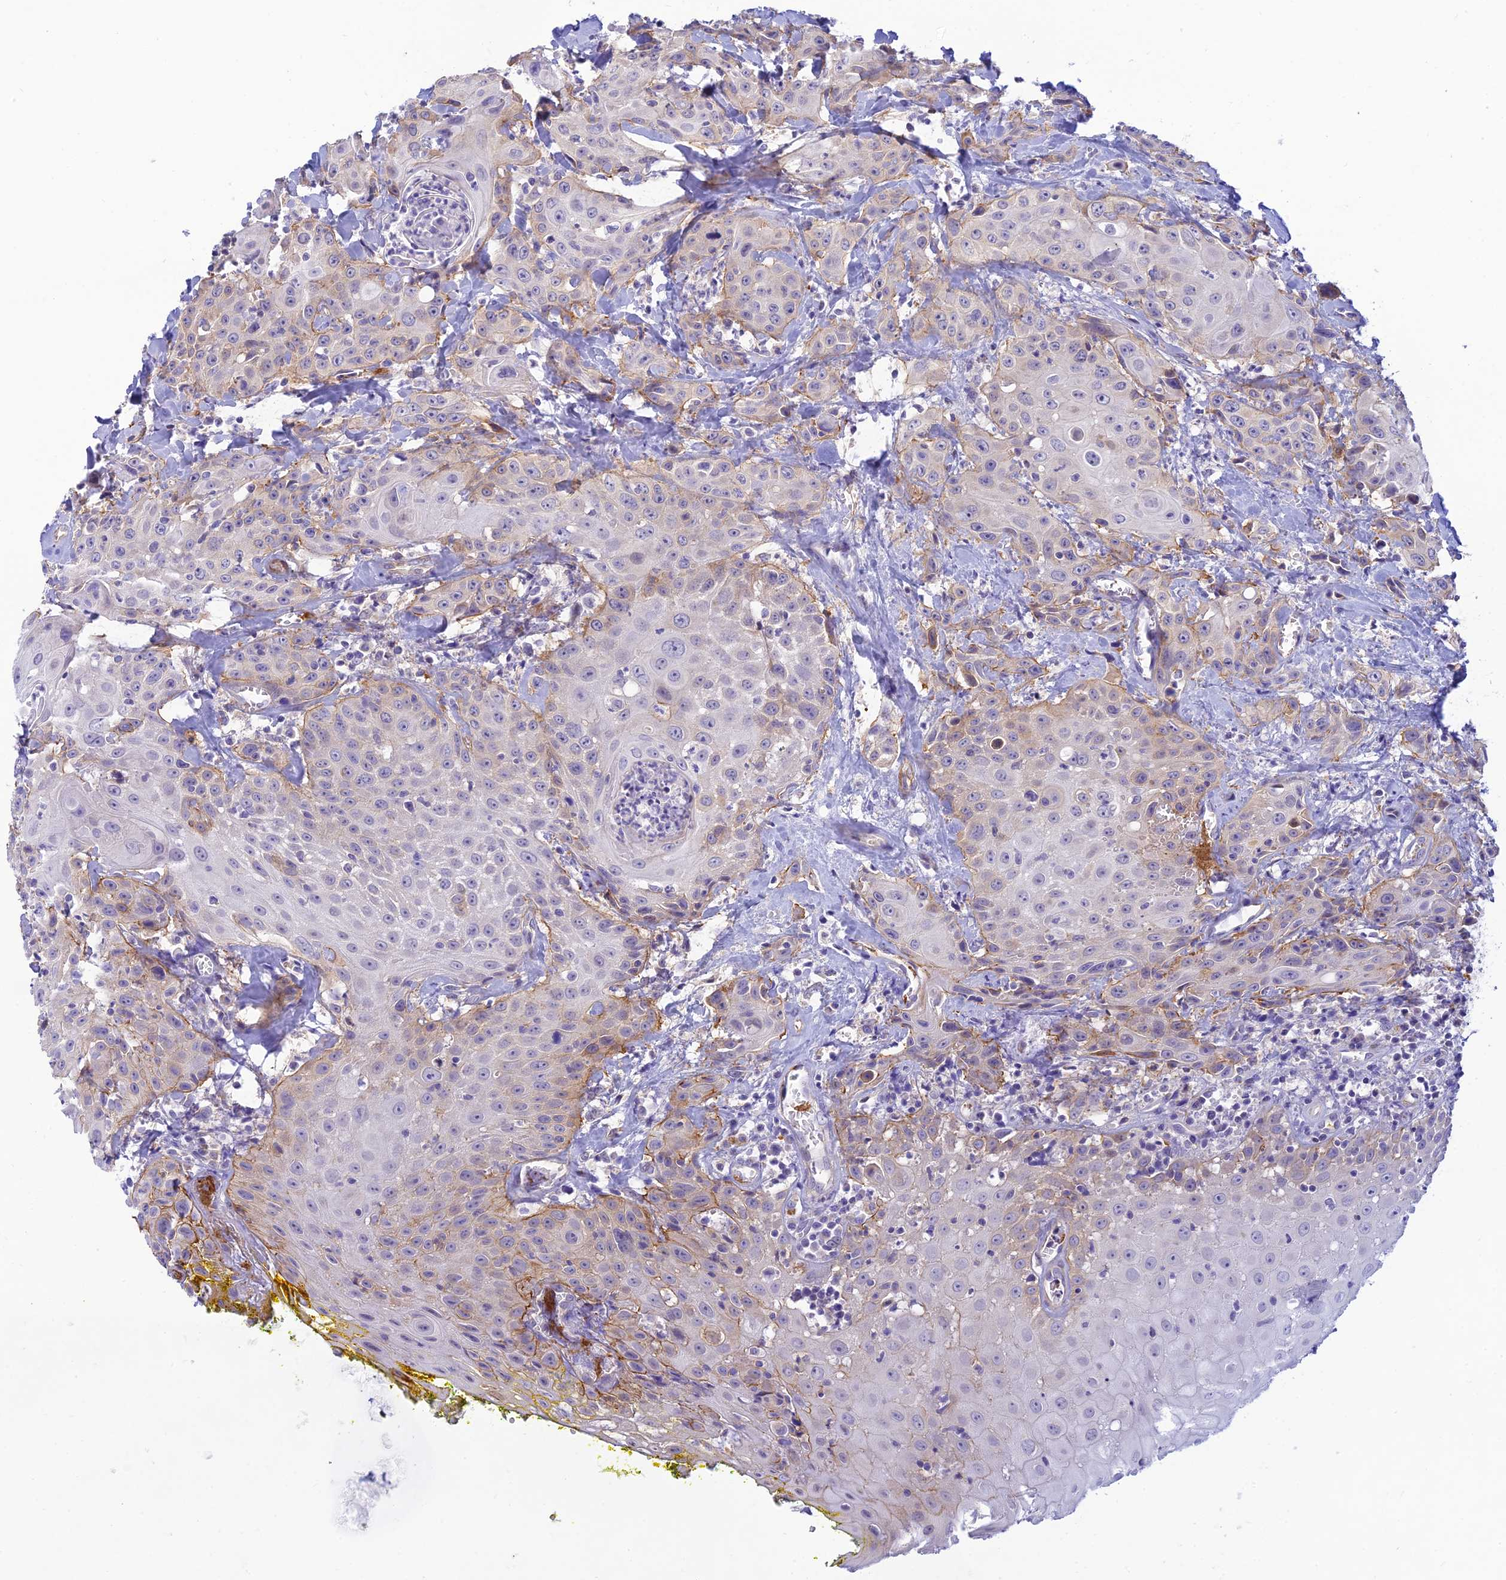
{"staining": {"intensity": "weak", "quantity": "<25%", "location": "cytoplasmic/membranous"}, "tissue": "head and neck cancer", "cell_type": "Tumor cells", "image_type": "cancer", "snomed": [{"axis": "morphology", "description": "Squamous cell carcinoma, NOS"}, {"axis": "topography", "description": "Oral tissue"}, {"axis": "topography", "description": "Head-Neck"}], "caption": "This is a micrograph of immunohistochemistry staining of head and neck cancer (squamous cell carcinoma), which shows no expression in tumor cells.", "gene": "FBXW4", "patient": {"sex": "female", "age": 82}}